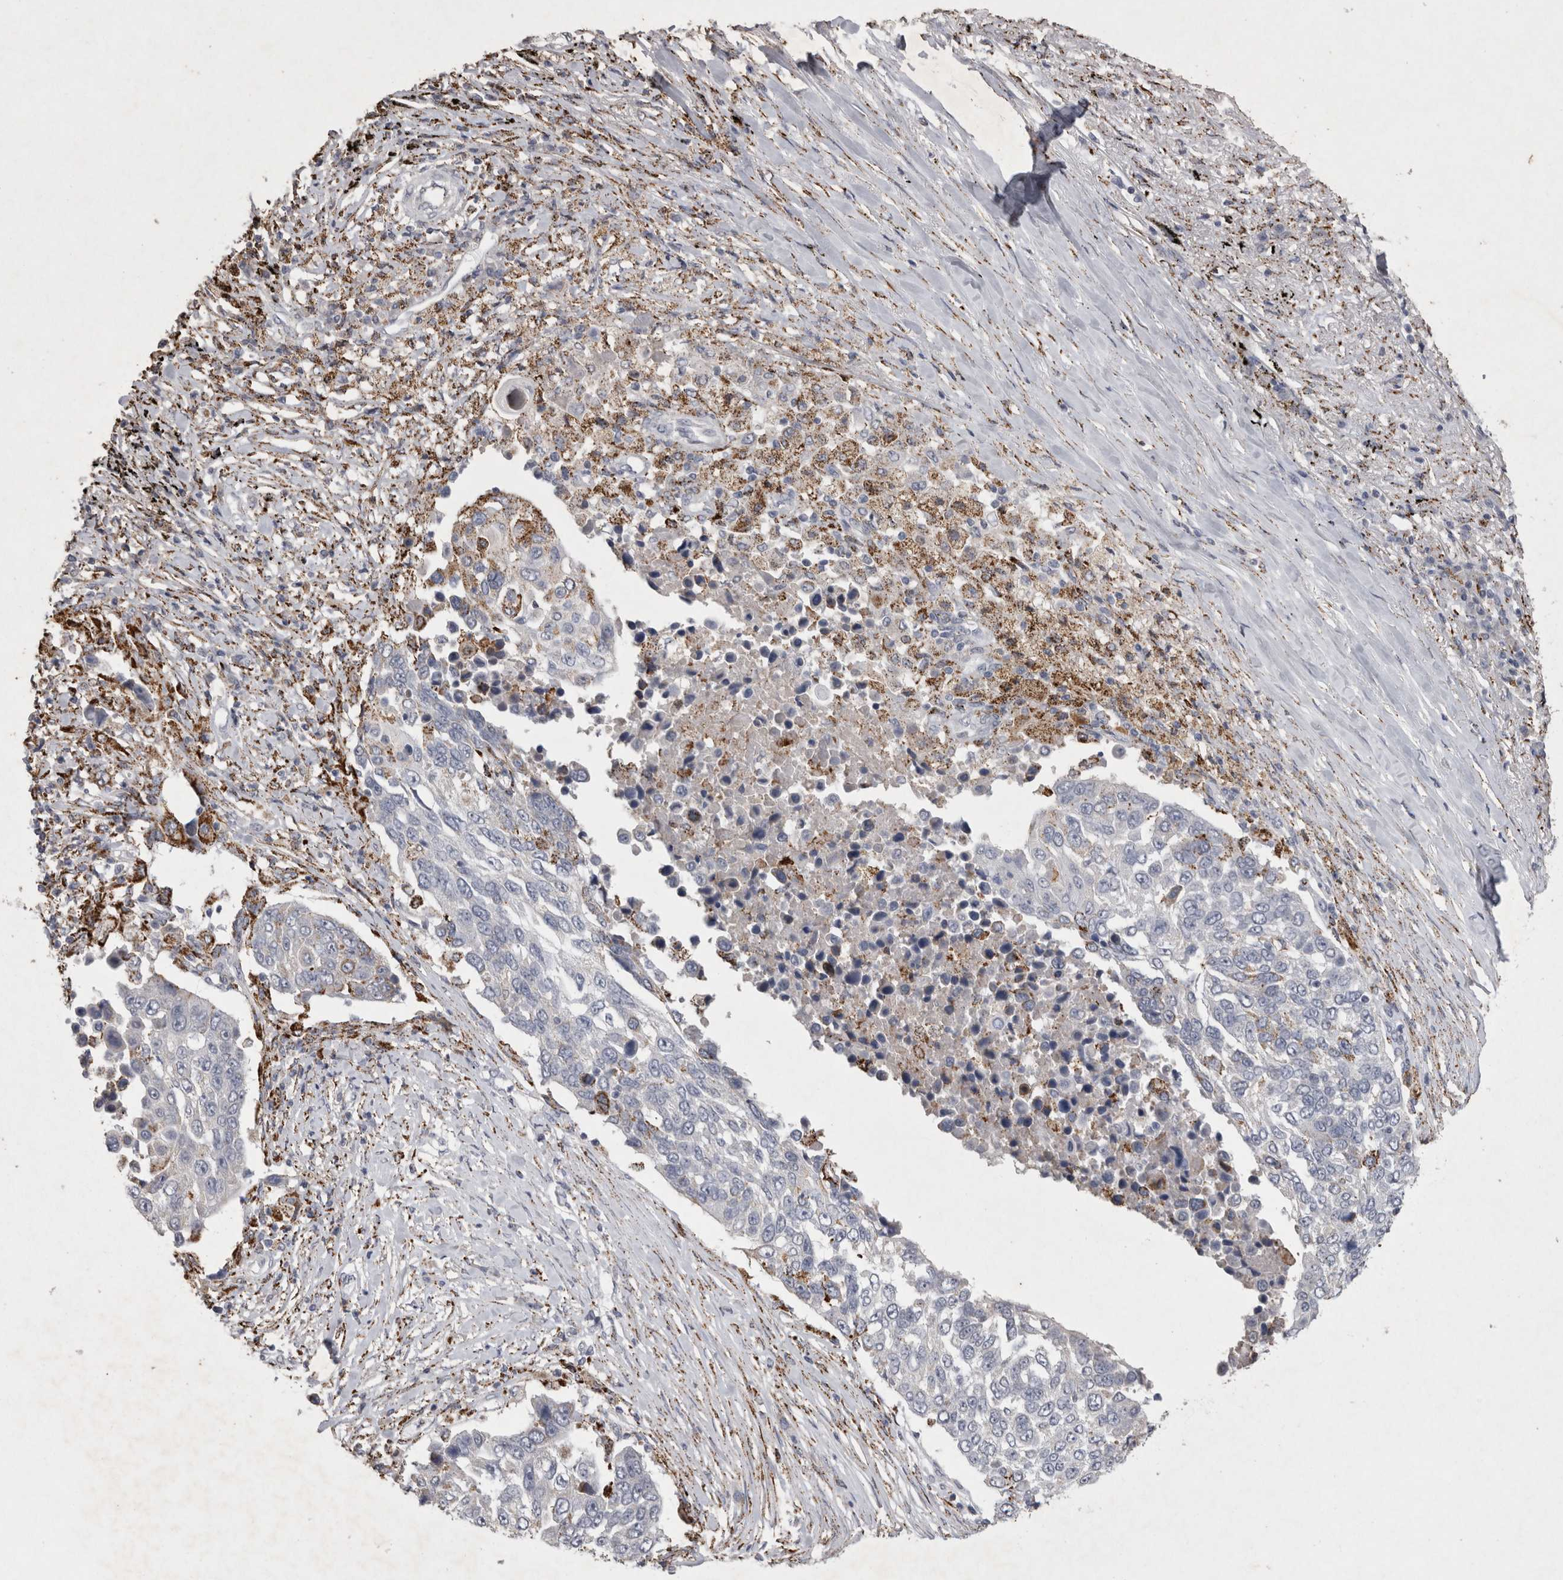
{"staining": {"intensity": "negative", "quantity": "none", "location": "none"}, "tissue": "lung cancer", "cell_type": "Tumor cells", "image_type": "cancer", "snomed": [{"axis": "morphology", "description": "Squamous cell carcinoma, NOS"}, {"axis": "topography", "description": "Lung"}], "caption": "A micrograph of squamous cell carcinoma (lung) stained for a protein shows no brown staining in tumor cells.", "gene": "DKK3", "patient": {"sex": "male", "age": 66}}